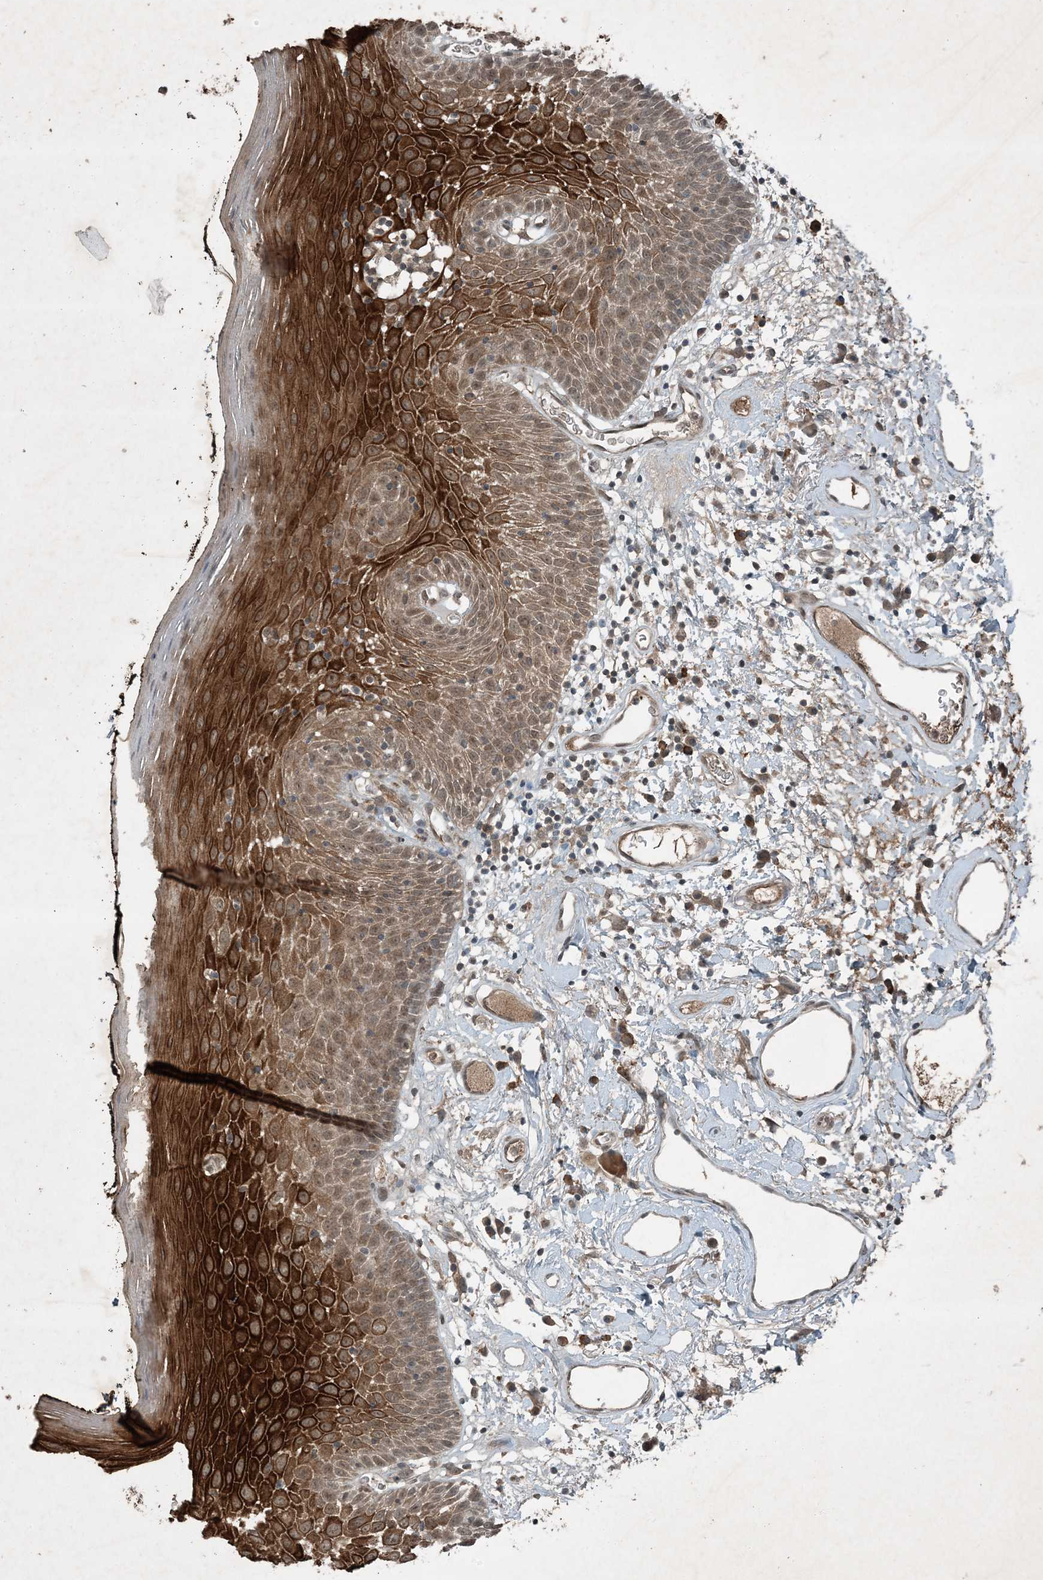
{"staining": {"intensity": "strong", "quantity": "25%-75%", "location": "cytoplasmic/membranous"}, "tissue": "oral mucosa", "cell_type": "Squamous epithelial cells", "image_type": "normal", "snomed": [{"axis": "morphology", "description": "Normal tissue, NOS"}, {"axis": "topography", "description": "Oral tissue"}], "caption": "Protein expression analysis of normal human oral mucosa reveals strong cytoplasmic/membranous expression in about 25%-75% of squamous epithelial cells. (DAB (3,3'-diaminobenzidine) = brown stain, brightfield microscopy at high magnification).", "gene": "MDN1", "patient": {"sex": "male", "age": 74}}